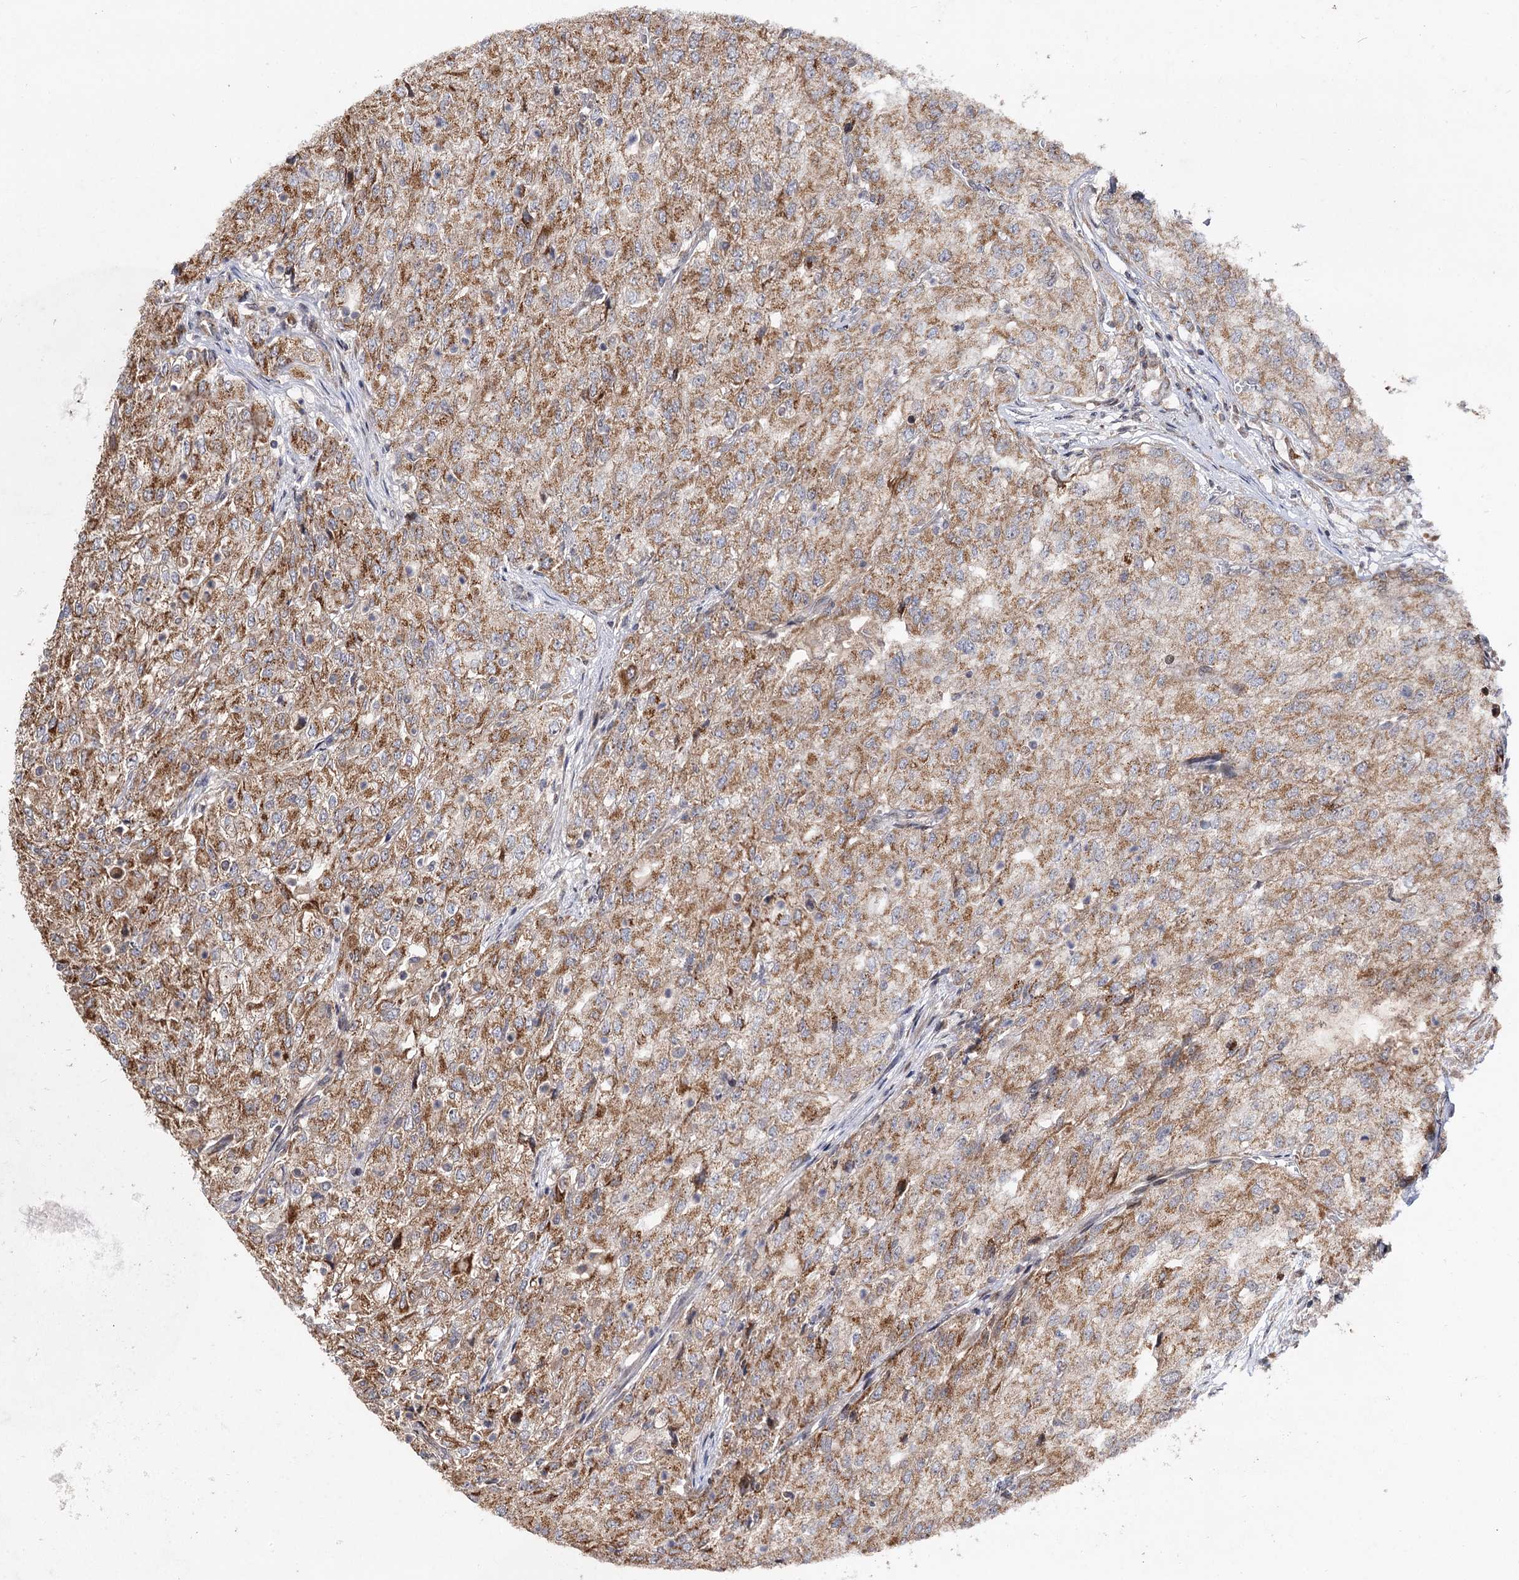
{"staining": {"intensity": "moderate", "quantity": ">75%", "location": "cytoplasmic/membranous"}, "tissue": "renal cancer", "cell_type": "Tumor cells", "image_type": "cancer", "snomed": [{"axis": "morphology", "description": "Adenocarcinoma, NOS"}, {"axis": "topography", "description": "Kidney"}], "caption": "Brown immunohistochemical staining in human renal adenocarcinoma shows moderate cytoplasmic/membranous staining in about >75% of tumor cells.", "gene": "CEP76", "patient": {"sex": "female", "age": 54}}